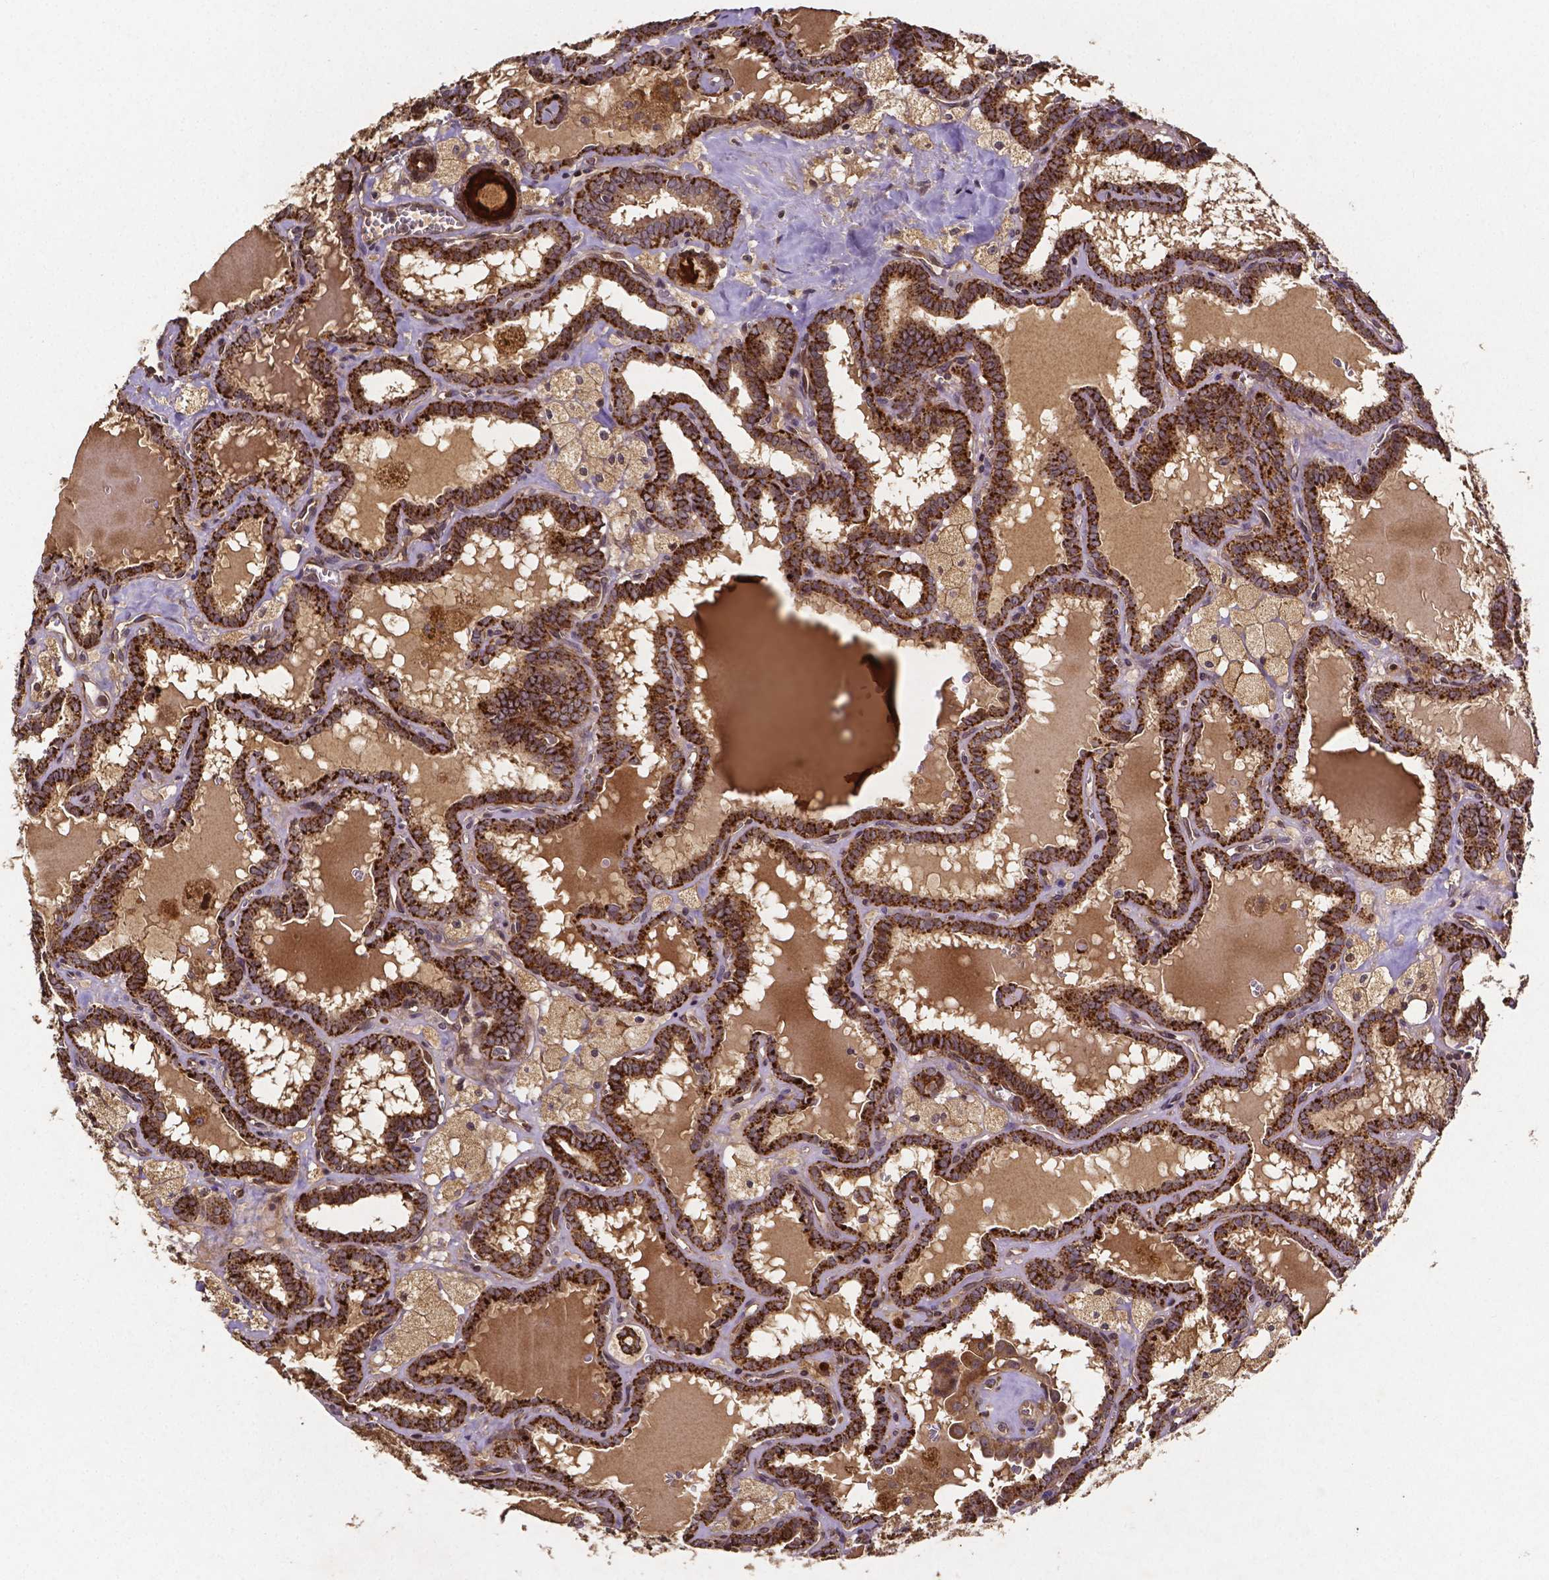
{"staining": {"intensity": "strong", "quantity": ">75%", "location": "cytoplasmic/membranous"}, "tissue": "thyroid cancer", "cell_type": "Tumor cells", "image_type": "cancer", "snomed": [{"axis": "morphology", "description": "Papillary adenocarcinoma, NOS"}, {"axis": "topography", "description": "Thyroid gland"}], "caption": "Human papillary adenocarcinoma (thyroid) stained for a protein (brown) demonstrates strong cytoplasmic/membranous positive expression in about >75% of tumor cells.", "gene": "RNF123", "patient": {"sex": "female", "age": 39}}